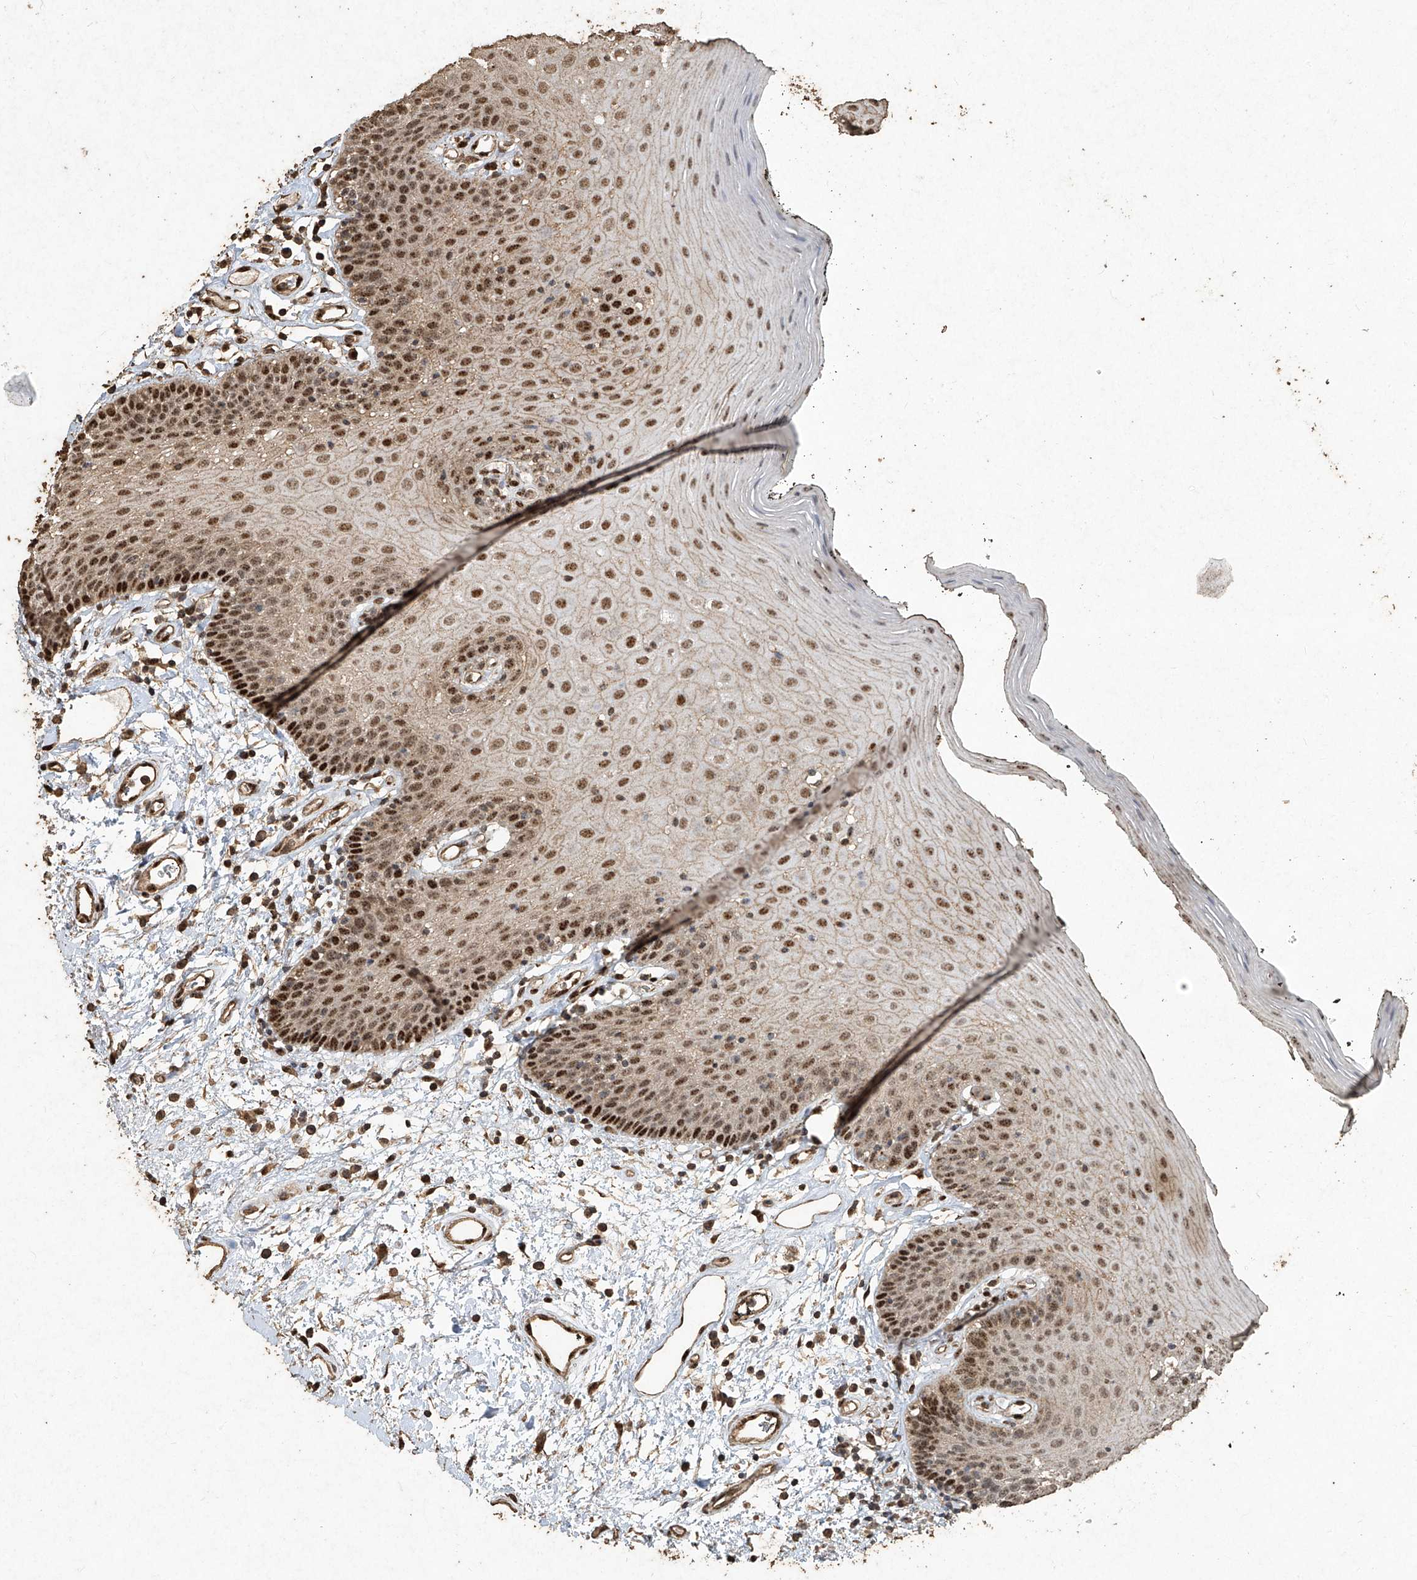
{"staining": {"intensity": "moderate", "quantity": "25%-75%", "location": "nuclear"}, "tissue": "oral mucosa", "cell_type": "Squamous epithelial cells", "image_type": "normal", "snomed": [{"axis": "morphology", "description": "Normal tissue, NOS"}, {"axis": "topography", "description": "Oral tissue"}], "caption": "Oral mucosa stained for a protein shows moderate nuclear positivity in squamous epithelial cells. (Stains: DAB in brown, nuclei in blue, Microscopy: brightfield microscopy at high magnification).", "gene": "ERBB3", "patient": {"sex": "male", "age": 74}}